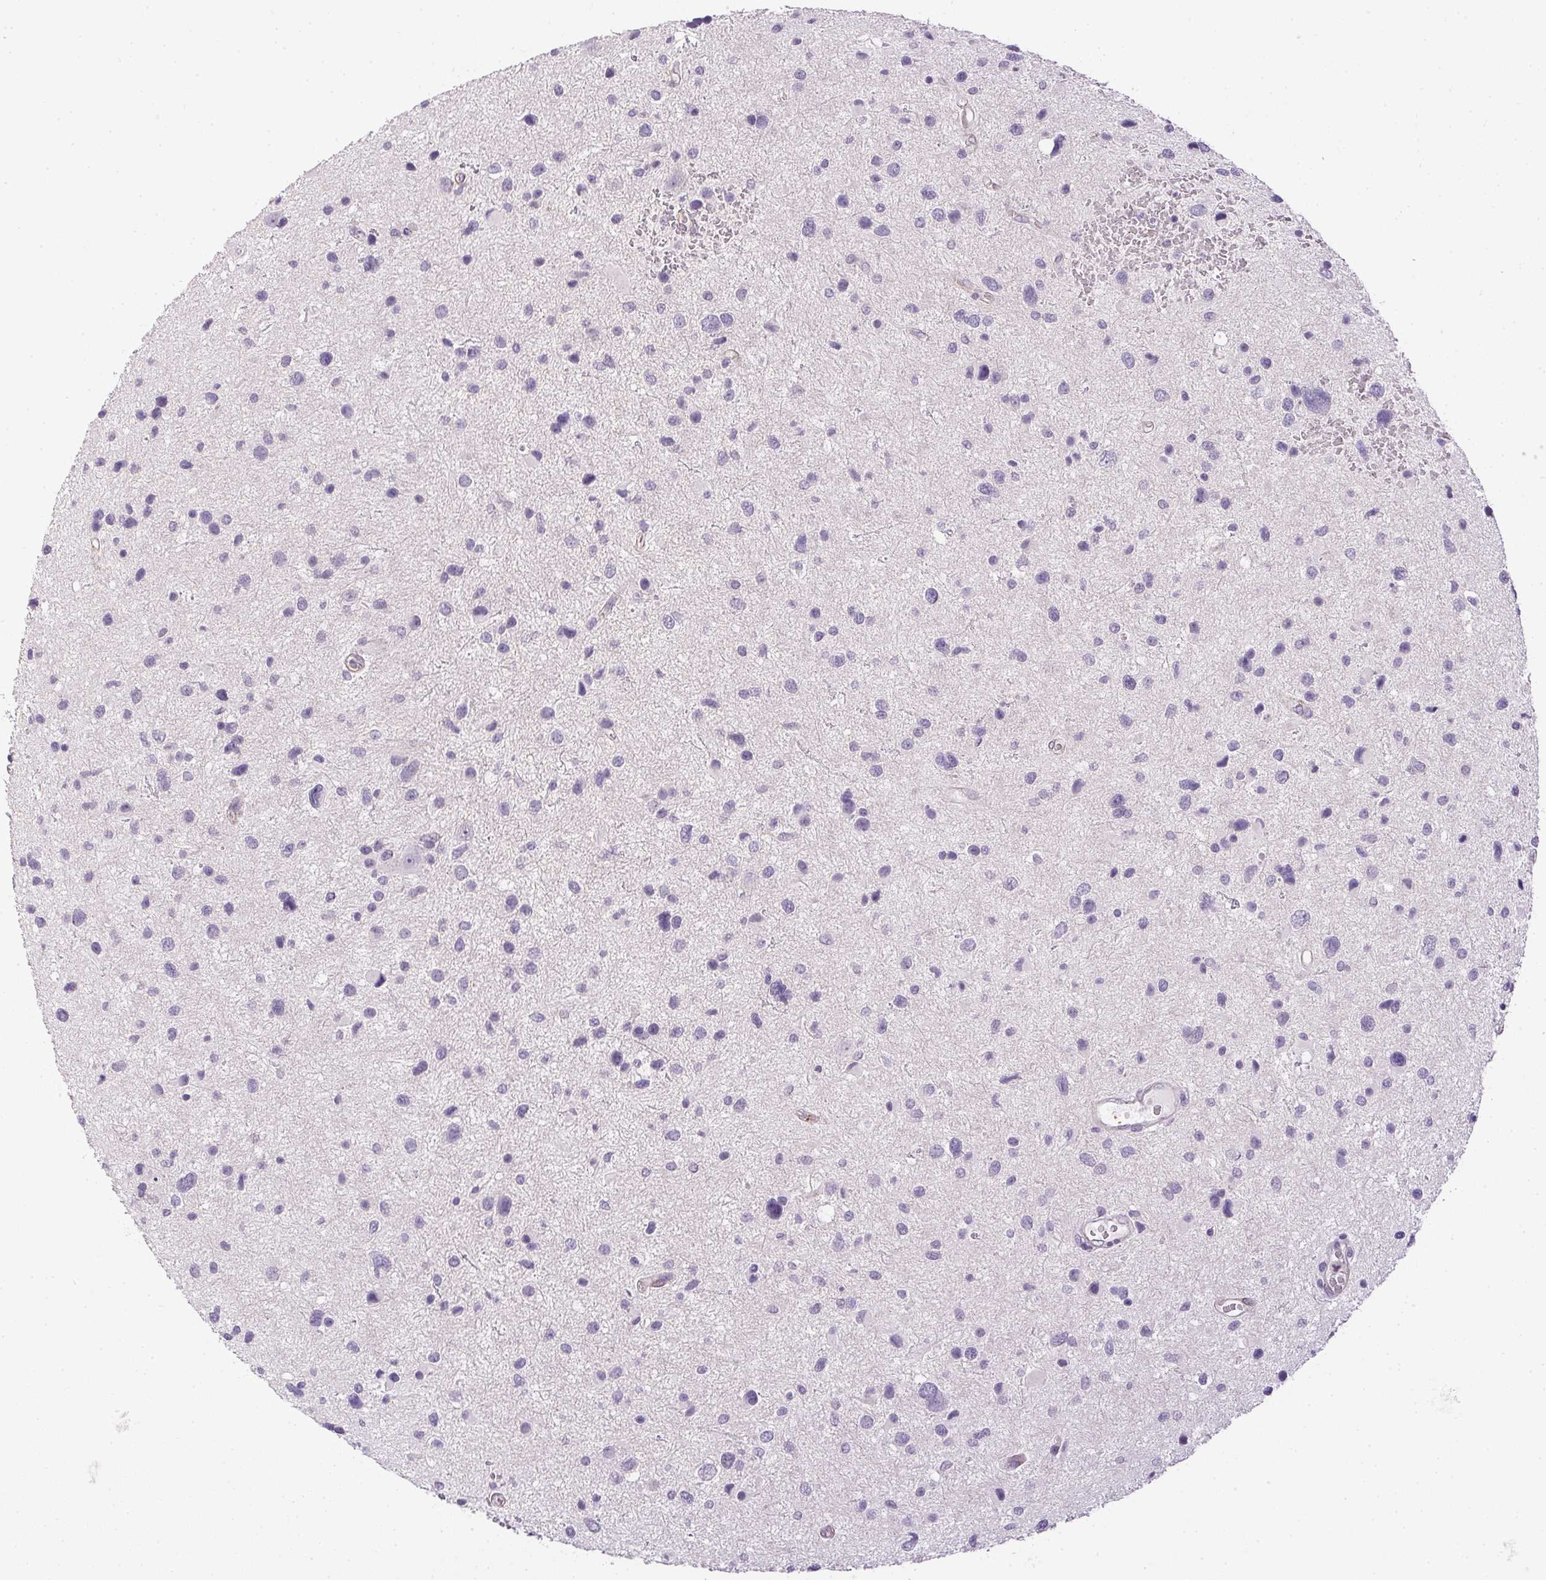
{"staining": {"intensity": "negative", "quantity": "none", "location": "none"}, "tissue": "glioma", "cell_type": "Tumor cells", "image_type": "cancer", "snomed": [{"axis": "morphology", "description": "Glioma, malignant, Low grade"}, {"axis": "topography", "description": "Brain"}], "caption": "Low-grade glioma (malignant) stained for a protein using immunohistochemistry (IHC) demonstrates no staining tumor cells.", "gene": "PRL", "patient": {"sex": "female", "age": 32}}